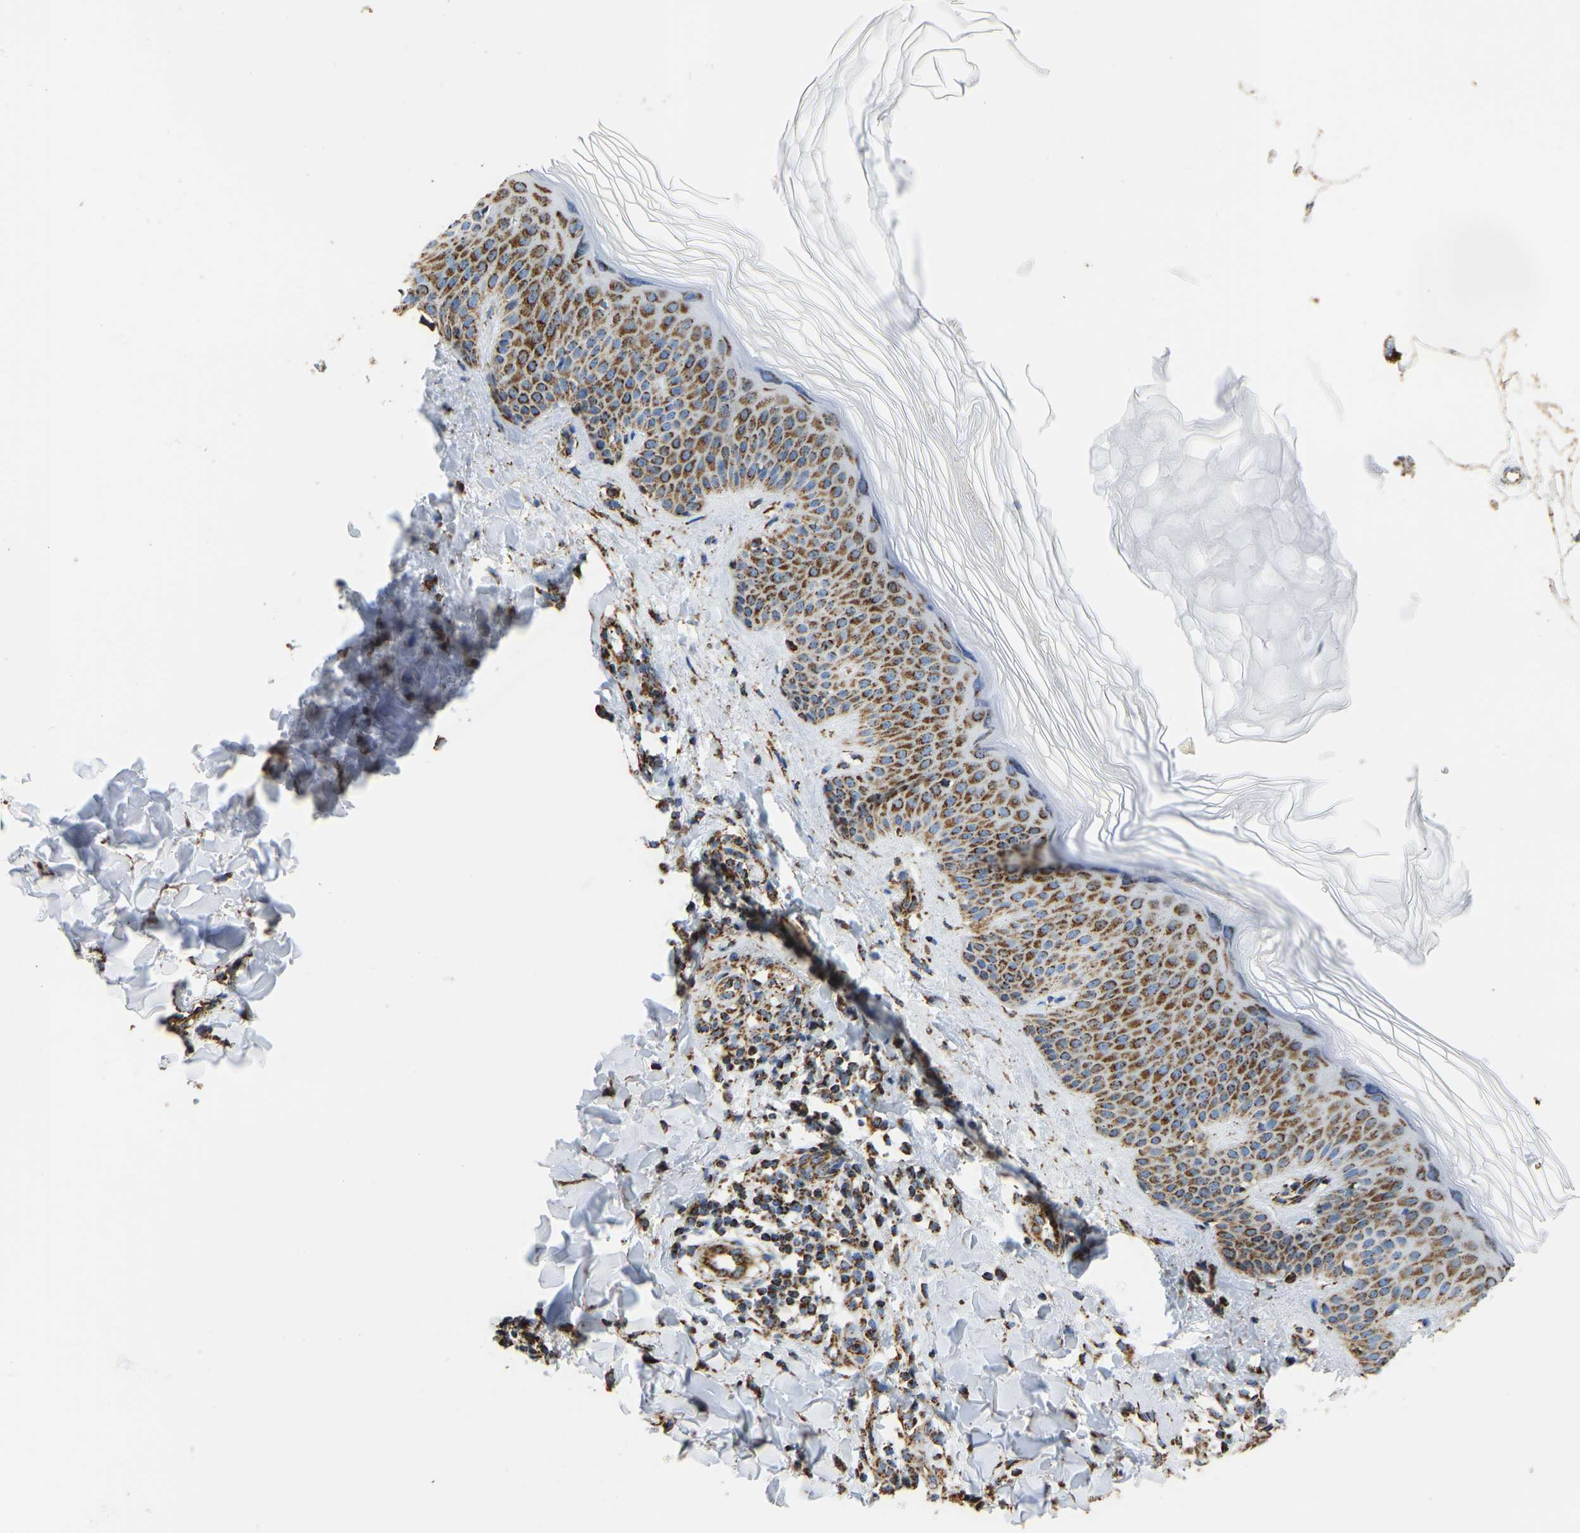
{"staining": {"intensity": "moderate", "quantity": ">75%", "location": "cytoplasmic/membranous"}, "tissue": "skin", "cell_type": "Fibroblasts", "image_type": "normal", "snomed": [{"axis": "morphology", "description": "Normal tissue, NOS"}, {"axis": "morphology", "description": "Malignant melanoma, Metastatic site"}, {"axis": "topography", "description": "Skin"}], "caption": "Protein analysis of benign skin displays moderate cytoplasmic/membranous expression in about >75% of fibroblasts.", "gene": "IRX6", "patient": {"sex": "male", "age": 41}}